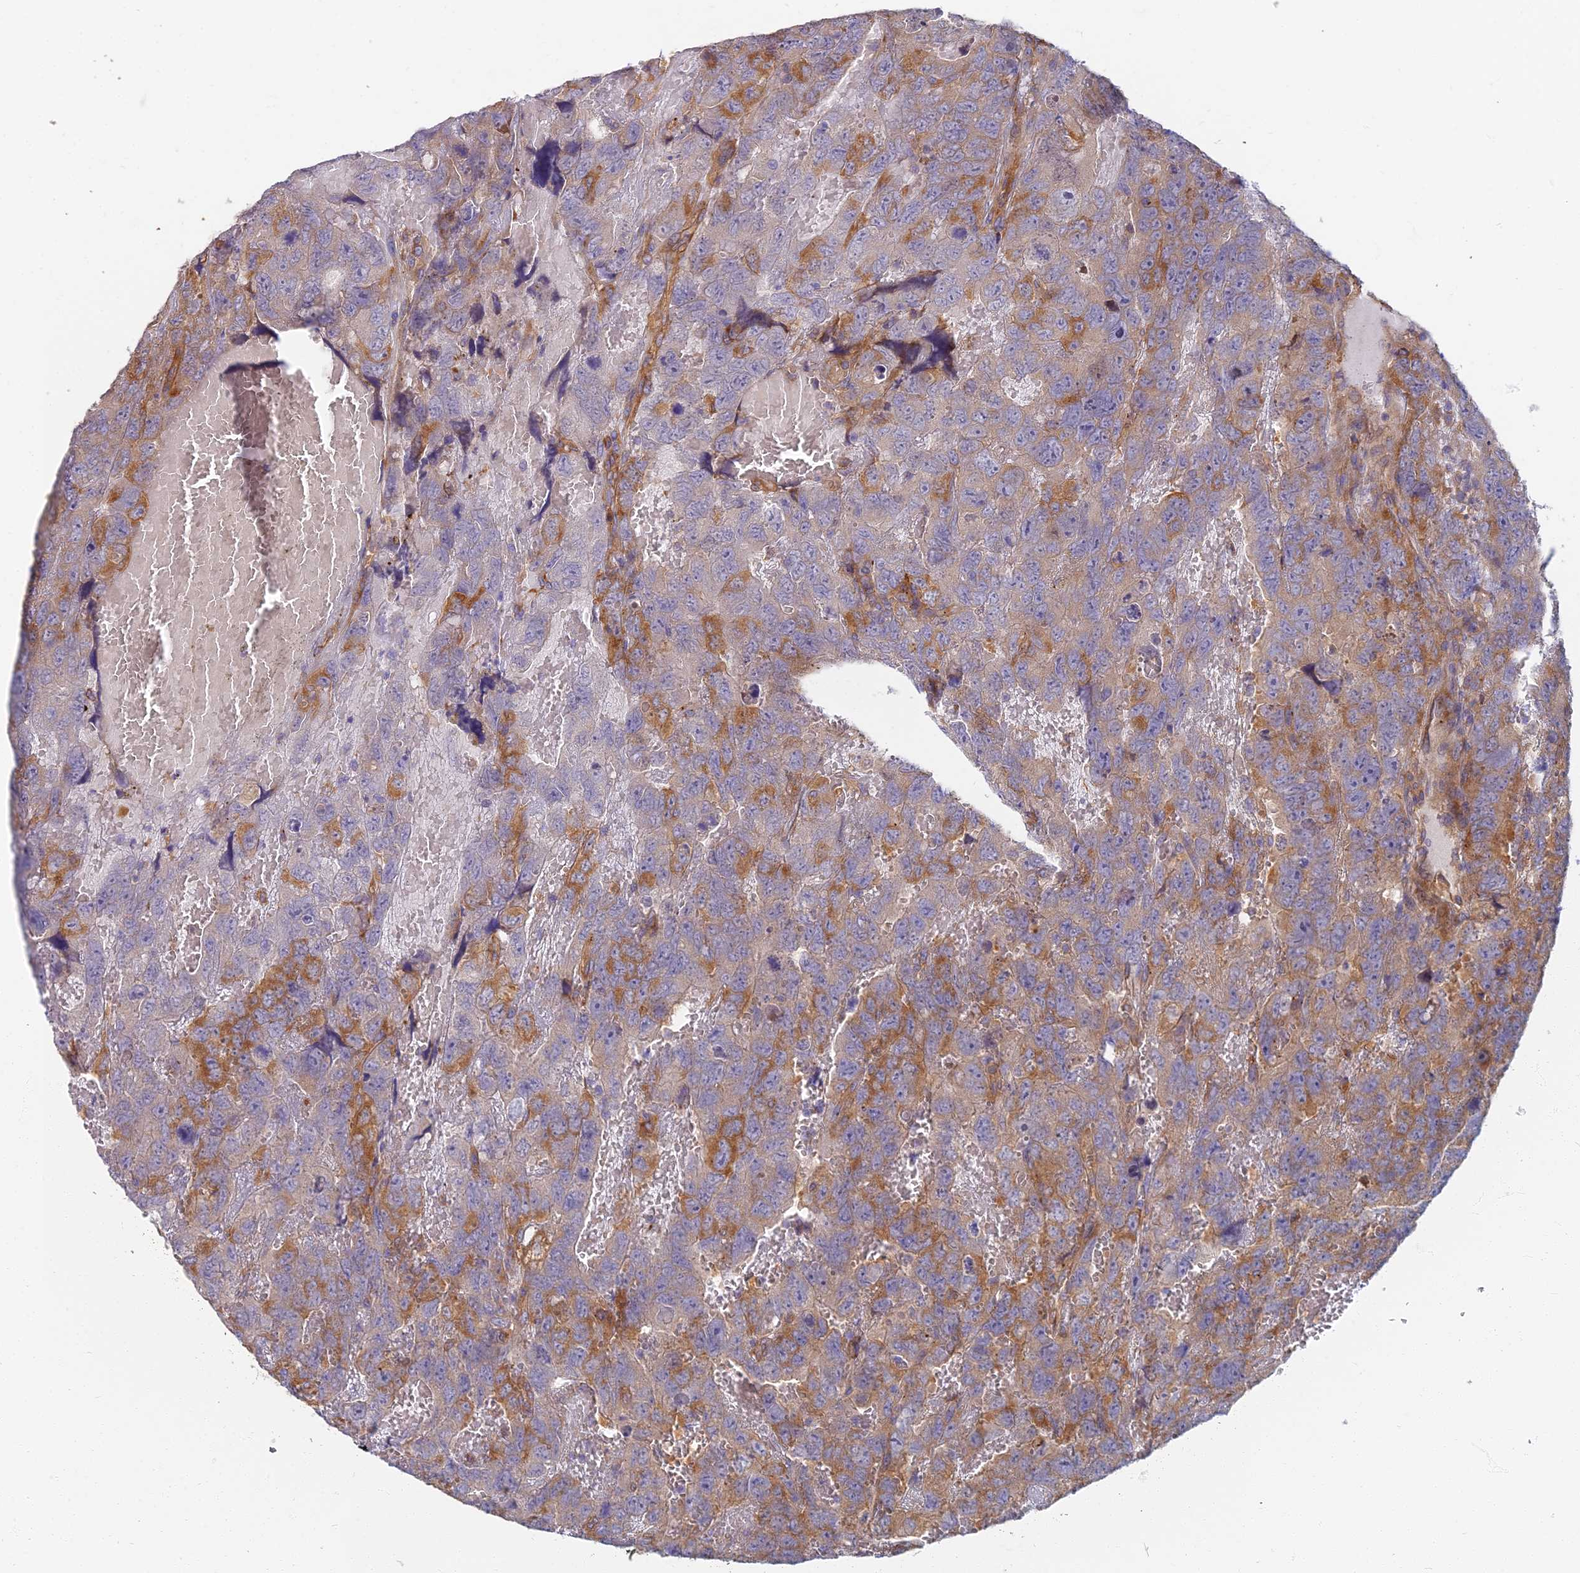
{"staining": {"intensity": "moderate", "quantity": "25%-75%", "location": "cytoplasmic/membranous"}, "tissue": "testis cancer", "cell_type": "Tumor cells", "image_type": "cancer", "snomed": [{"axis": "morphology", "description": "Carcinoma, Embryonal, NOS"}, {"axis": "topography", "description": "Testis"}], "caption": "IHC histopathology image of human testis cancer stained for a protein (brown), which shows medium levels of moderate cytoplasmic/membranous staining in about 25%-75% of tumor cells.", "gene": "RBSN", "patient": {"sex": "male", "age": 45}}